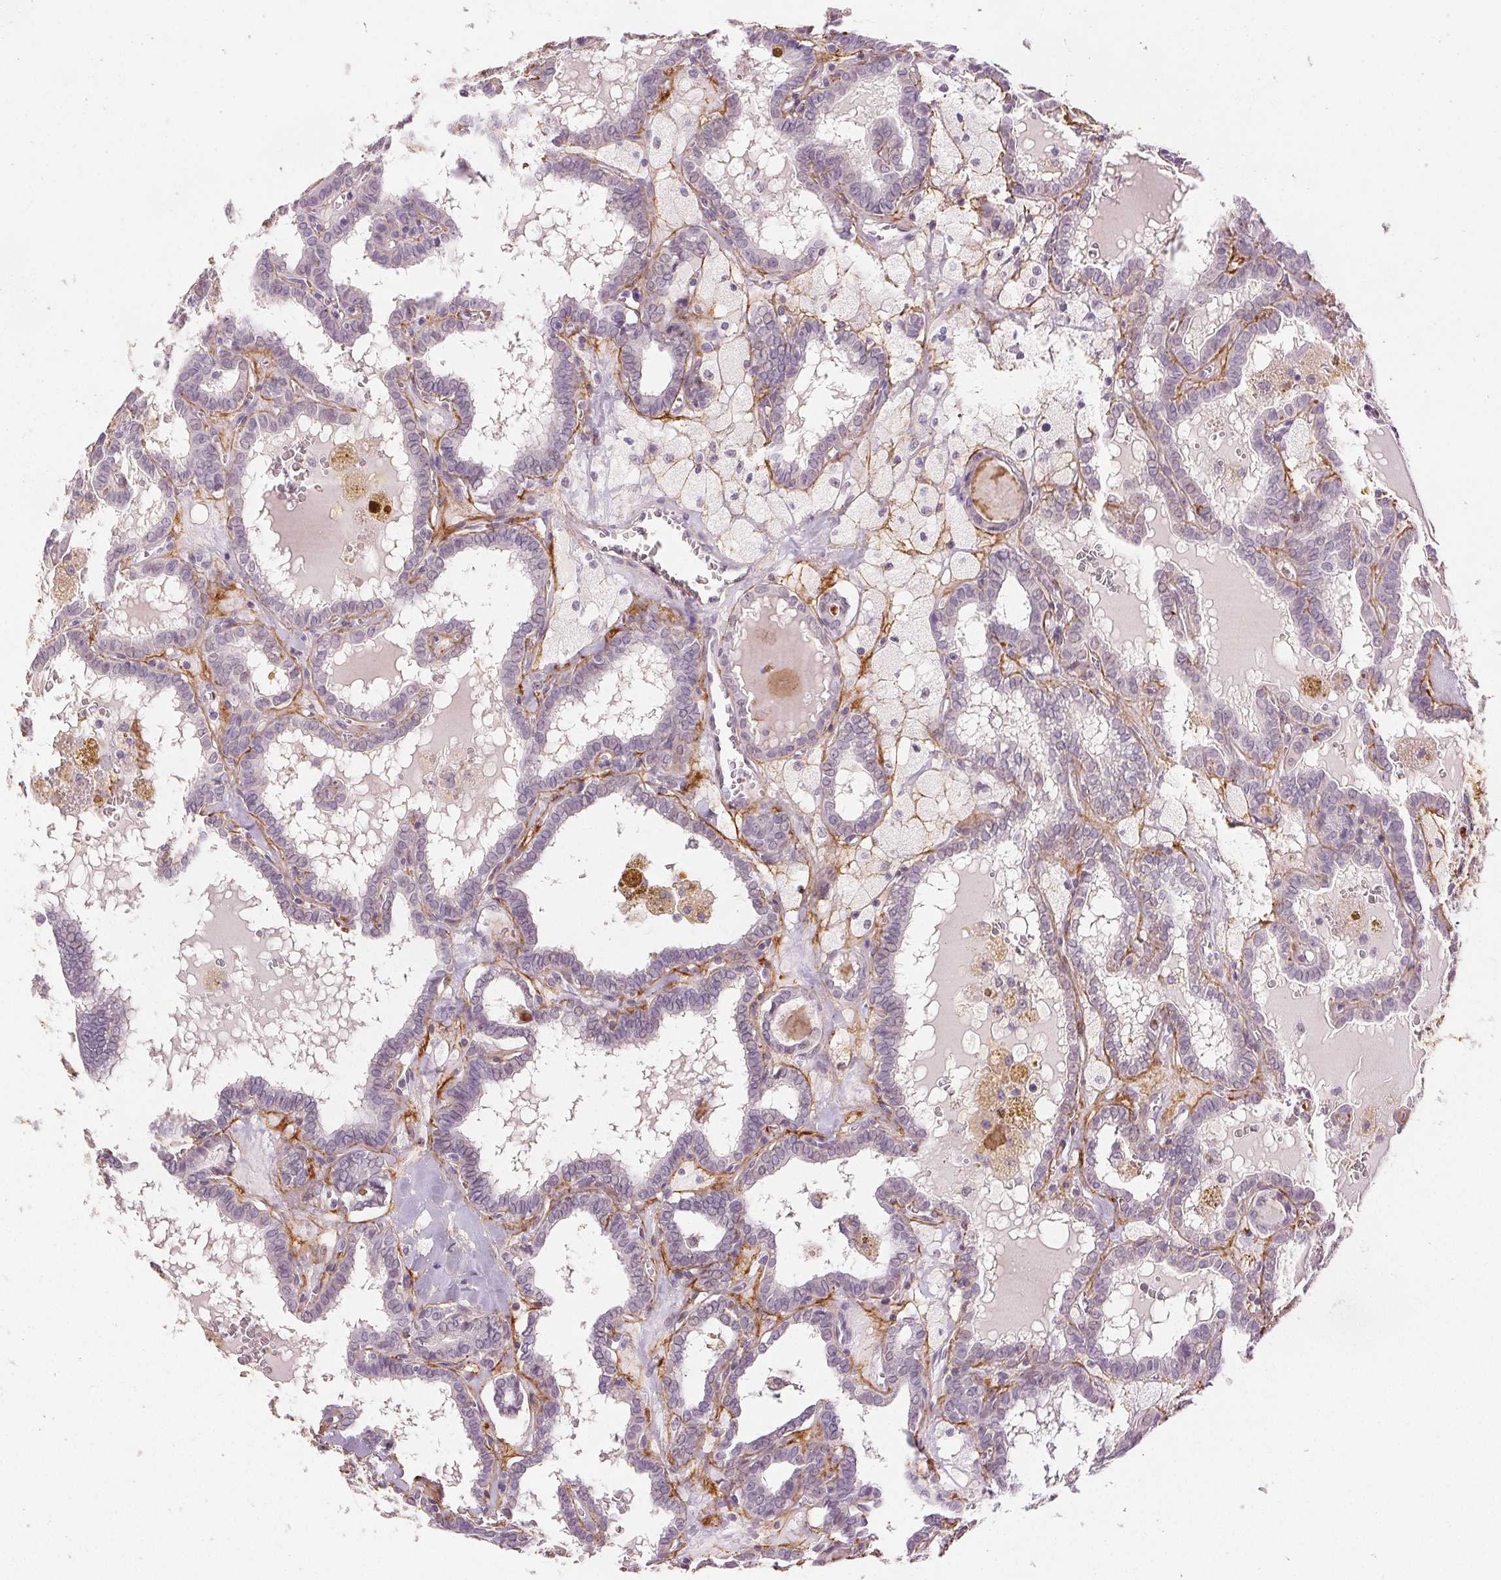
{"staining": {"intensity": "negative", "quantity": "none", "location": "none"}, "tissue": "thyroid cancer", "cell_type": "Tumor cells", "image_type": "cancer", "snomed": [{"axis": "morphology", "description": "Papillary adenocarcinoma, NOS"}, {"axis": "topography", "description": "Thyroid gland"}], "caption": "Immunohistochemistry photomicrograph of neoplastic tissue: human thyroid papillary adenocarcinoma stained with DAB (3,3'-diaminobenzidine) displays no significant protein positivity in tumor cells.", "gene": "FBN1", "patient": {"sex": "female", "age": 39}}